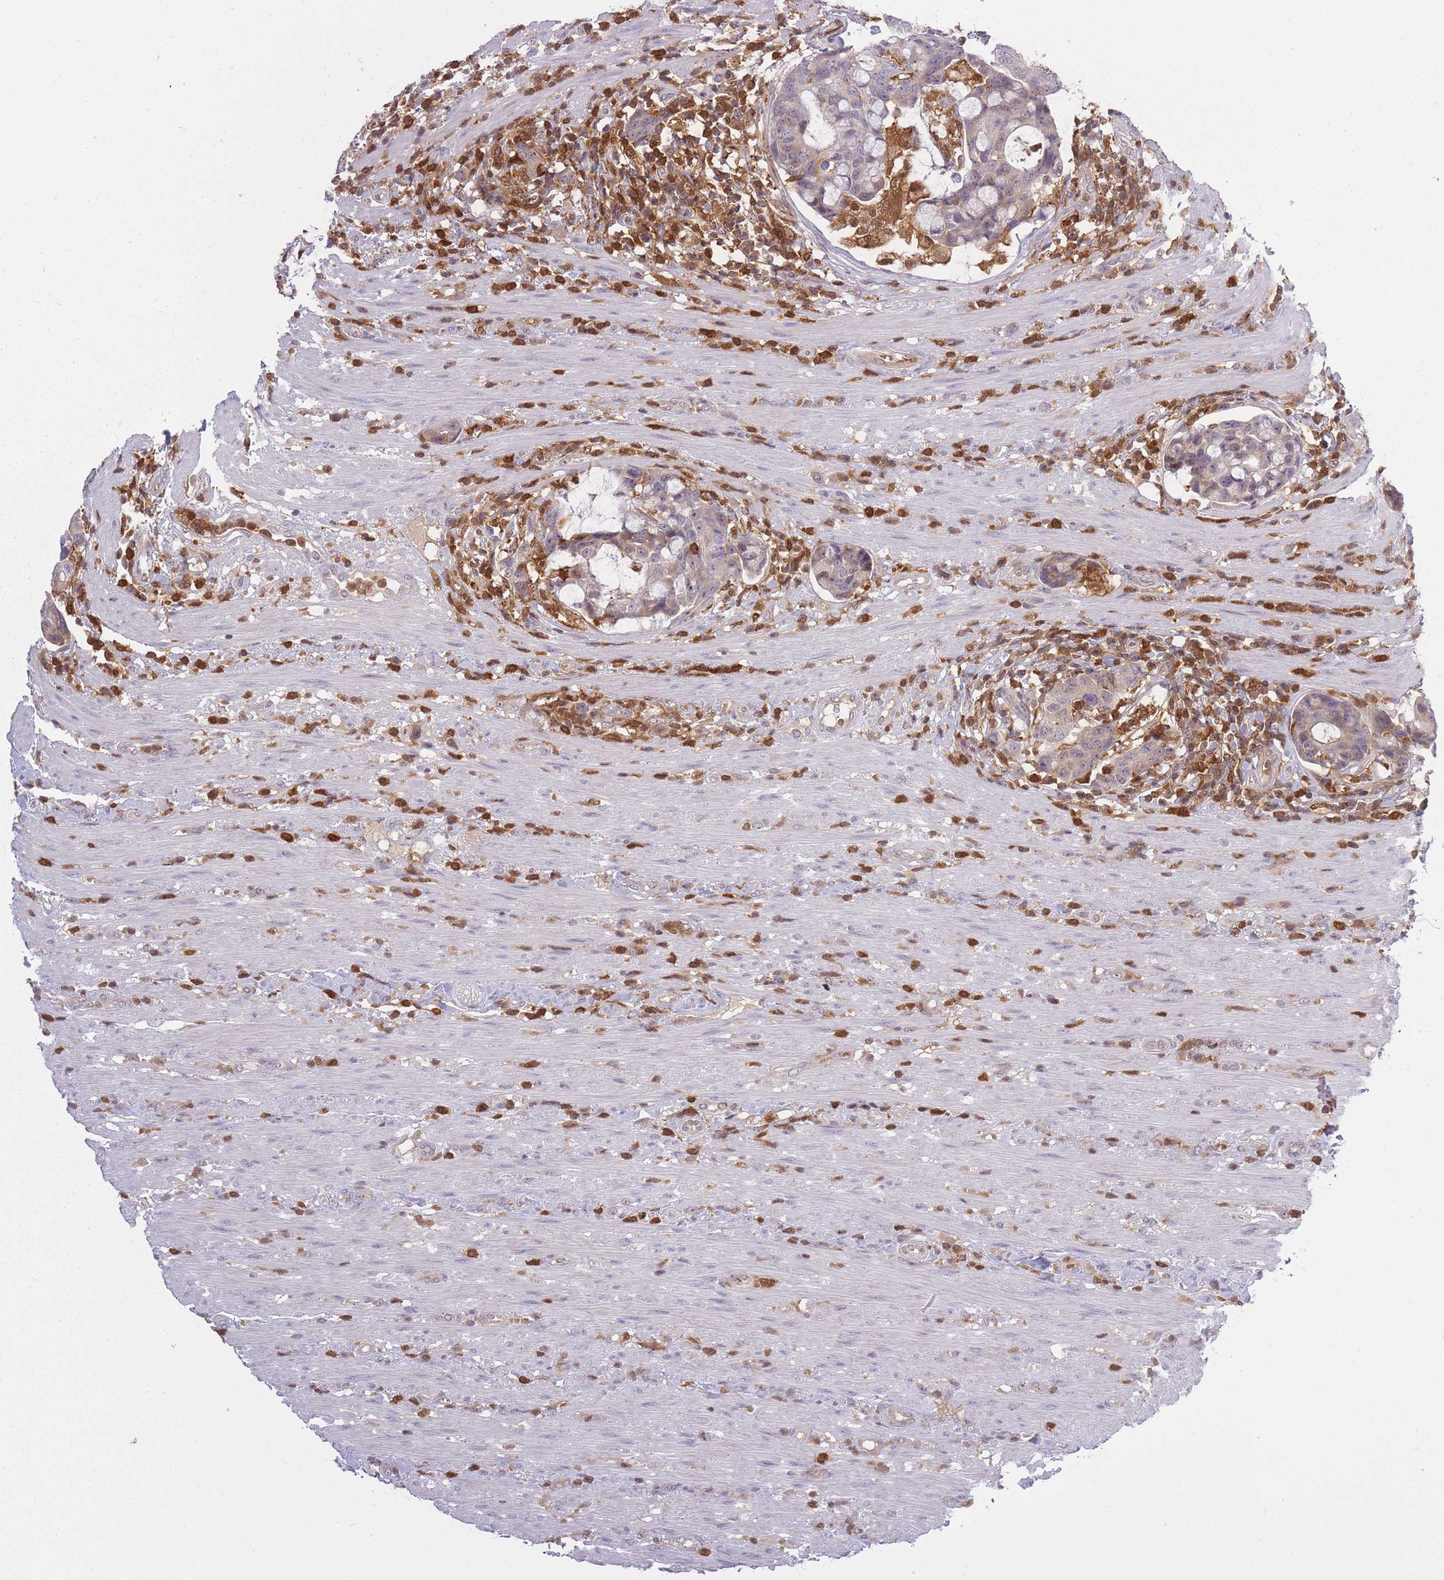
{"staining": {"intensity": "moderate", "quantity": "<25%", "location": "cytoplasmic/membranous,nuclear"}, "tissue": "colorectal cancer", "cell_type": "Tumor cells", "image_type": "cancer", "snomed": [{"axis": "morphology", "description": "Adenocarcinoma, NOS"}, {"axis": "topography", "description": "Colon"}], "caption": "DAB immunohistochemical staining of human colorectal cancer (adenocarcinoma) displays moderate cytoplasmic/membranous and nuclear protein staining in approximately <25% of tumor cells. Immunohistochemistry stains the protein in brown and the nuclei are stained blue.", "gene": "CXorf38", "patient": {"sex": "female", "age": 82}}